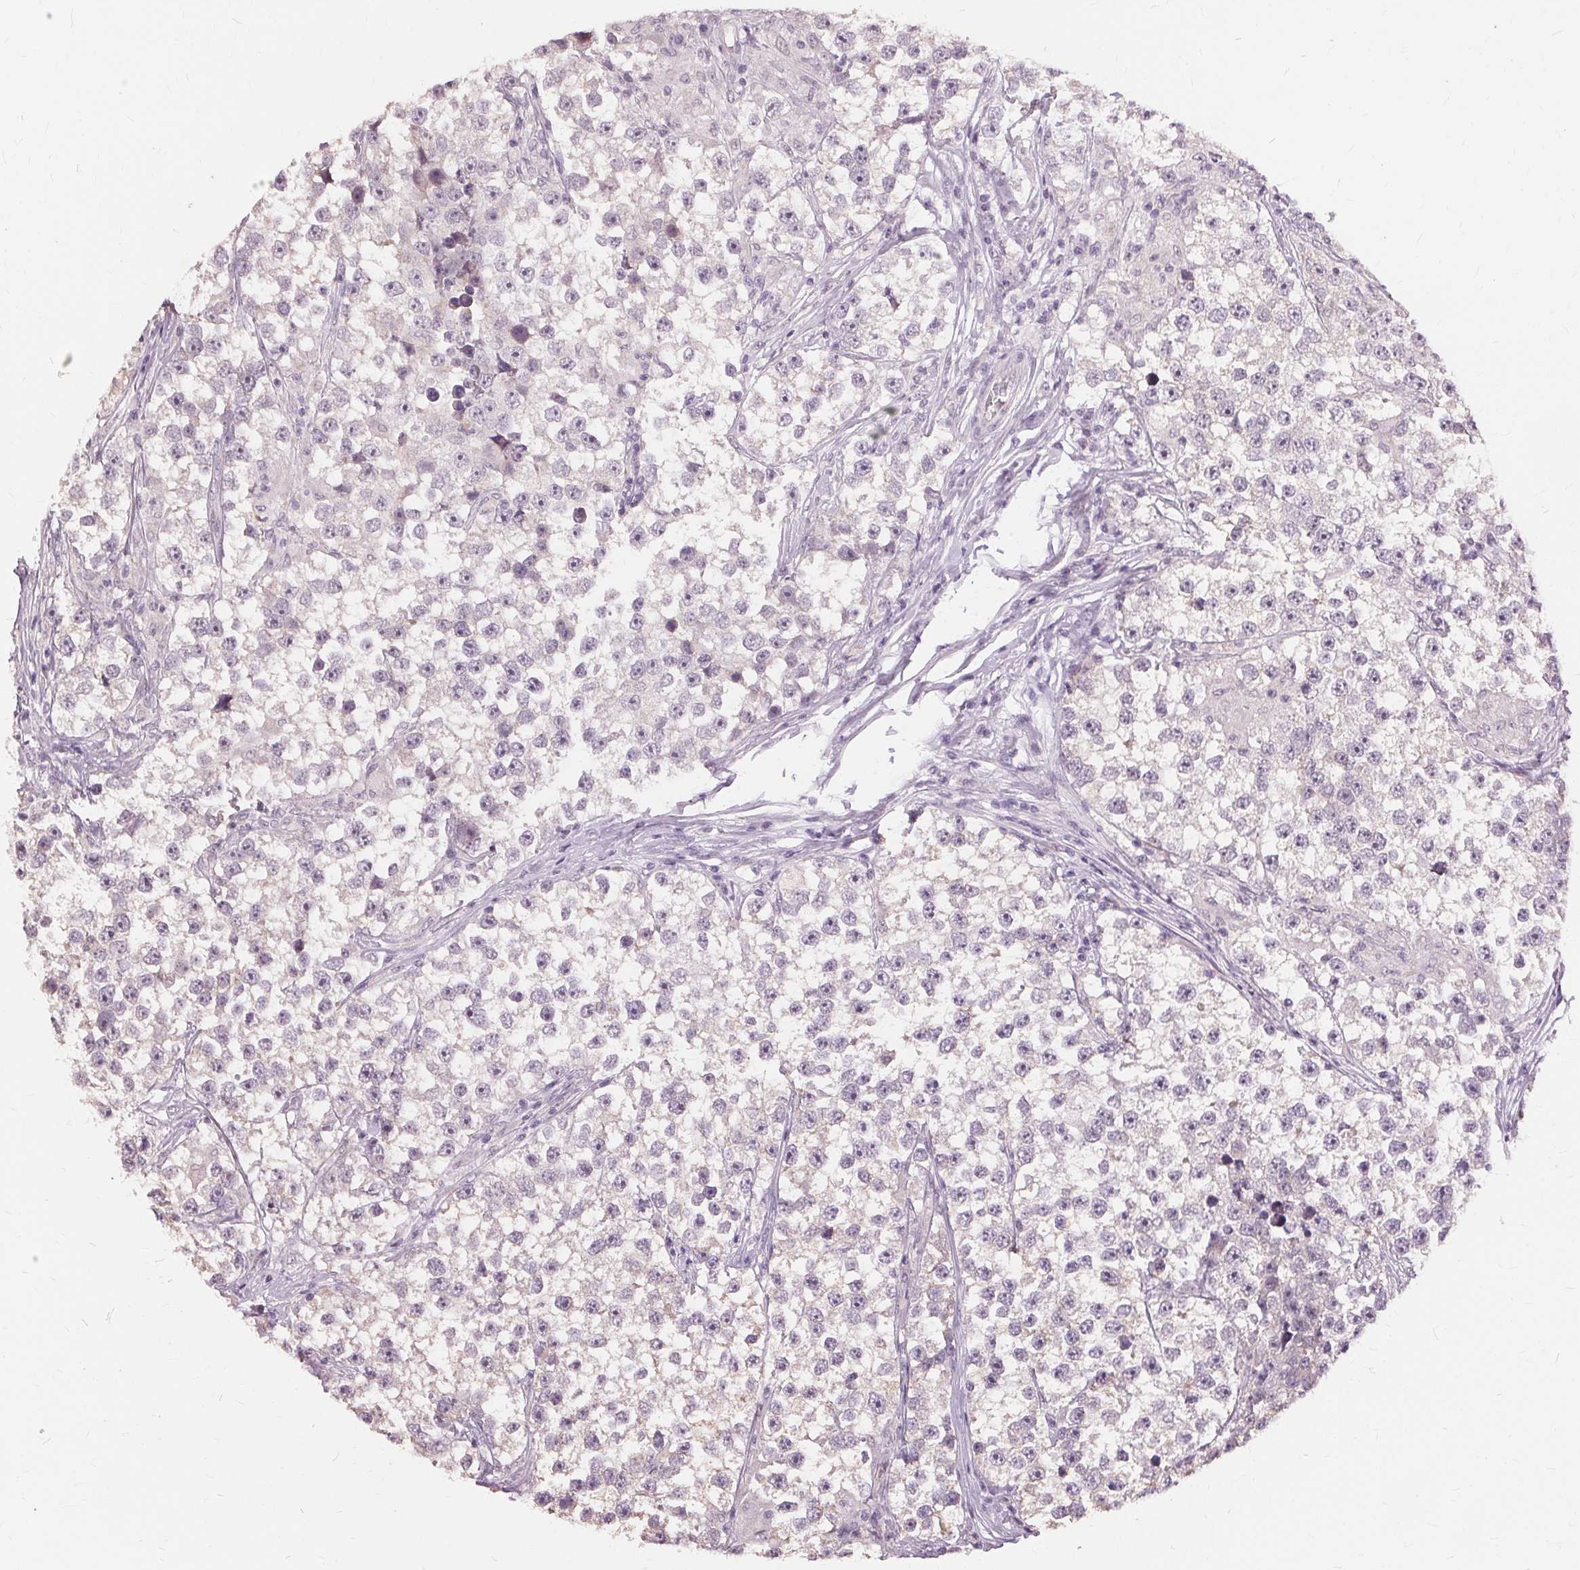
{"staining": {"intensity": "negative", "quantity": "none", "location": "none"}, "tissue": "testis cancer", "cell_type": "Tumor cells", "image_type": "cancer", "snomed": [{"axis": "morphology", "description": "Seminoma, NOS"}, {"axis": "topography", "description": "Testis"}], "caption": "High magnification brightfield microscopy of testis cancer stained with DAB (brown) and counterstained with hematoxylin (blue): tumor cells show no significant positivity. (Brightfield microscopy of DAB (3,3'-diaminobenzidine) immunohistochemistry at high magnification).", "gene": "SIGLEC6", "patient": {"sex": "male", "age": 46}}